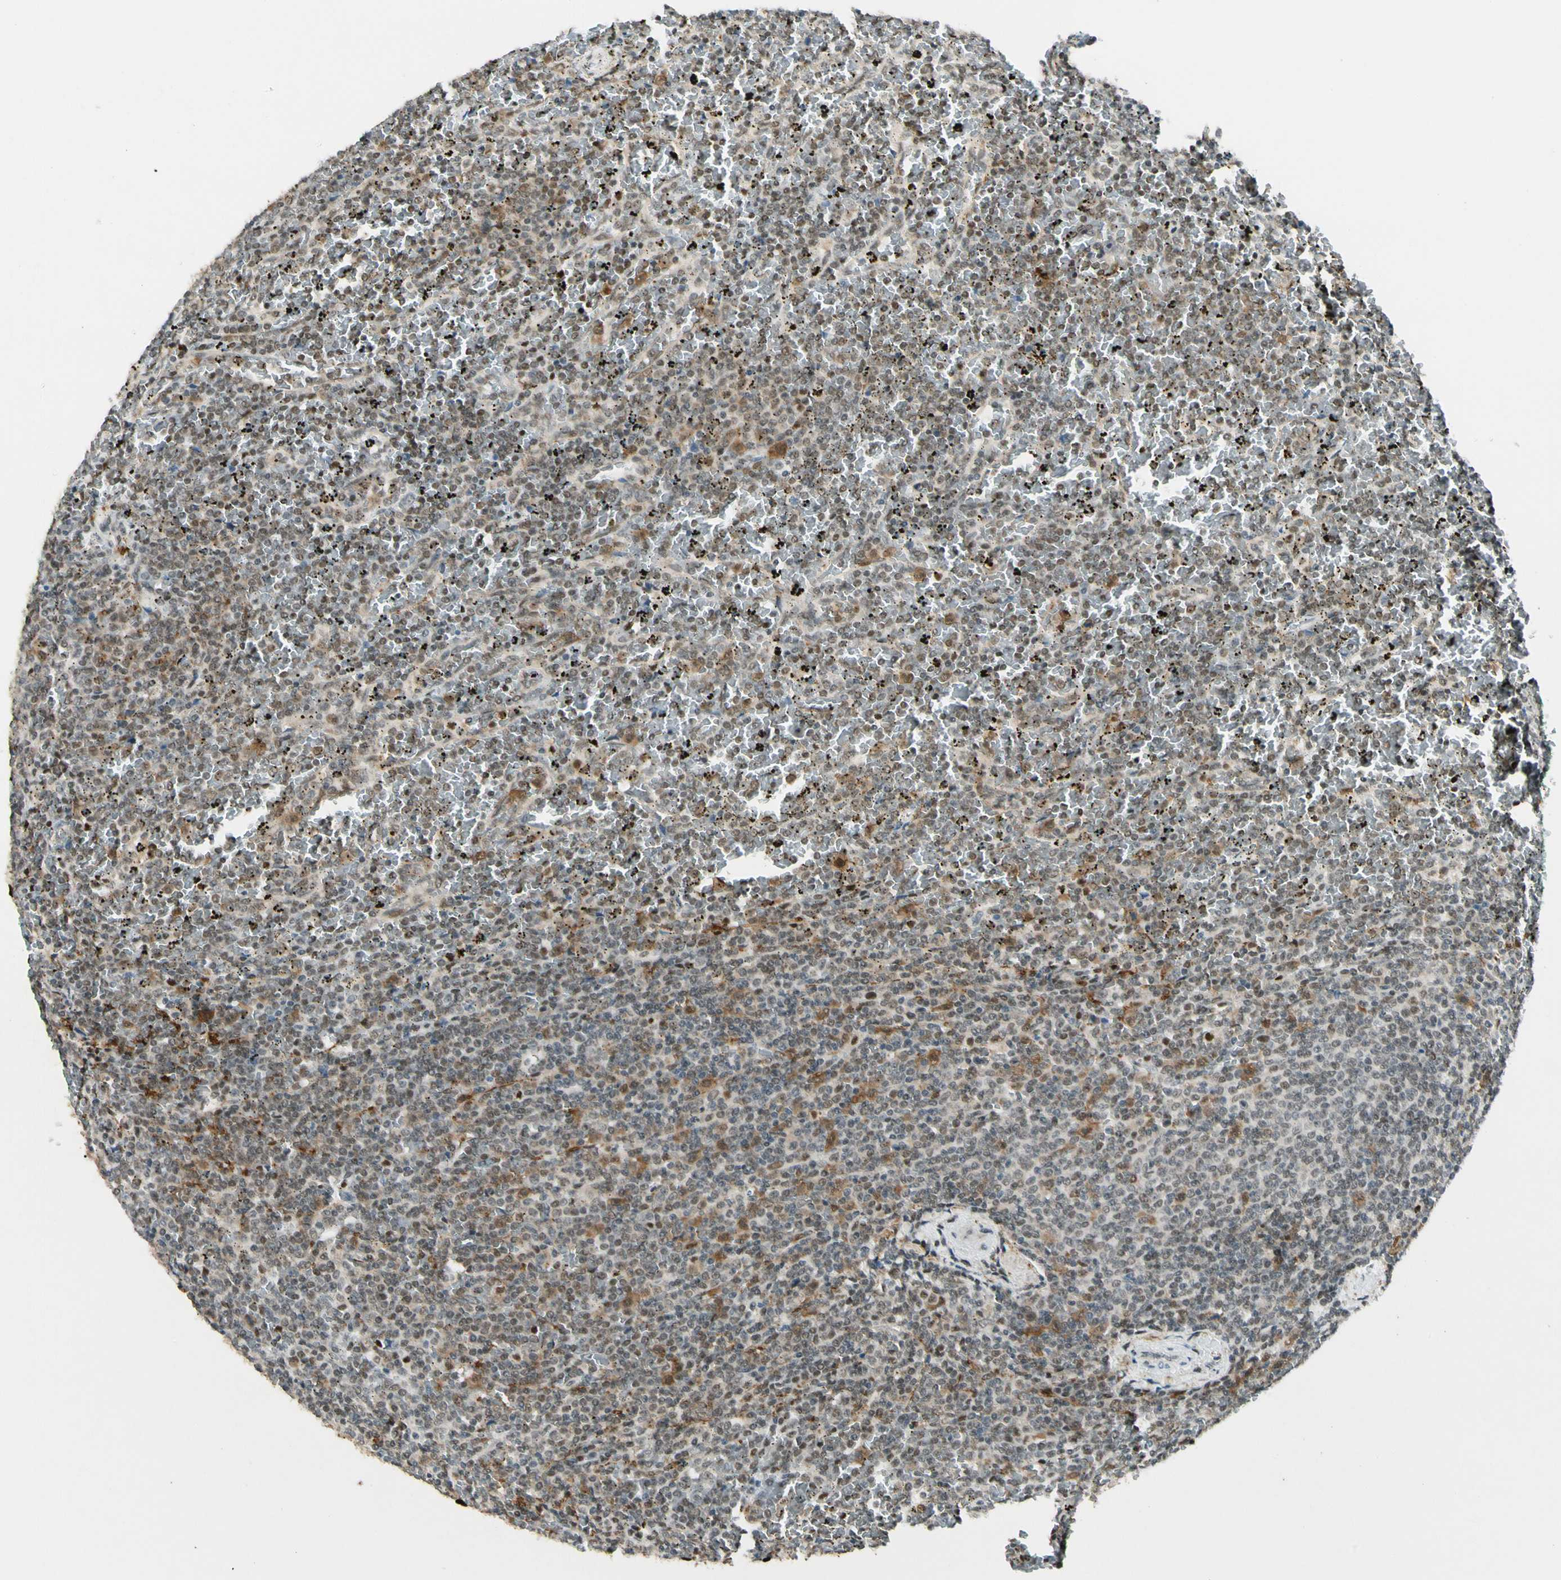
{"staining": {"intensity": "moderate", "quantity": ">75%", "location": "cytoplasmic/membranous,nuclear"}, "tissue": "lymphoma", "cell_type": "Tumor cells", "image_type": "cancer", "snomed": [{"axis": "morphology", "description": "Malignant lymphoma, non-Hodgkin's type, Low grade"}, {"axis": "topography", "description": "Spleen"}], "caption": "A high-resolution micrograph shows immunohistochemistry (IHC) staining of lymphoma, which shows moderate cytoplasmic/membranous and nuclear staining in about >75% of tumor cells.", "gene": "FUS", "patient": {"sex": "female", "age": 77}}